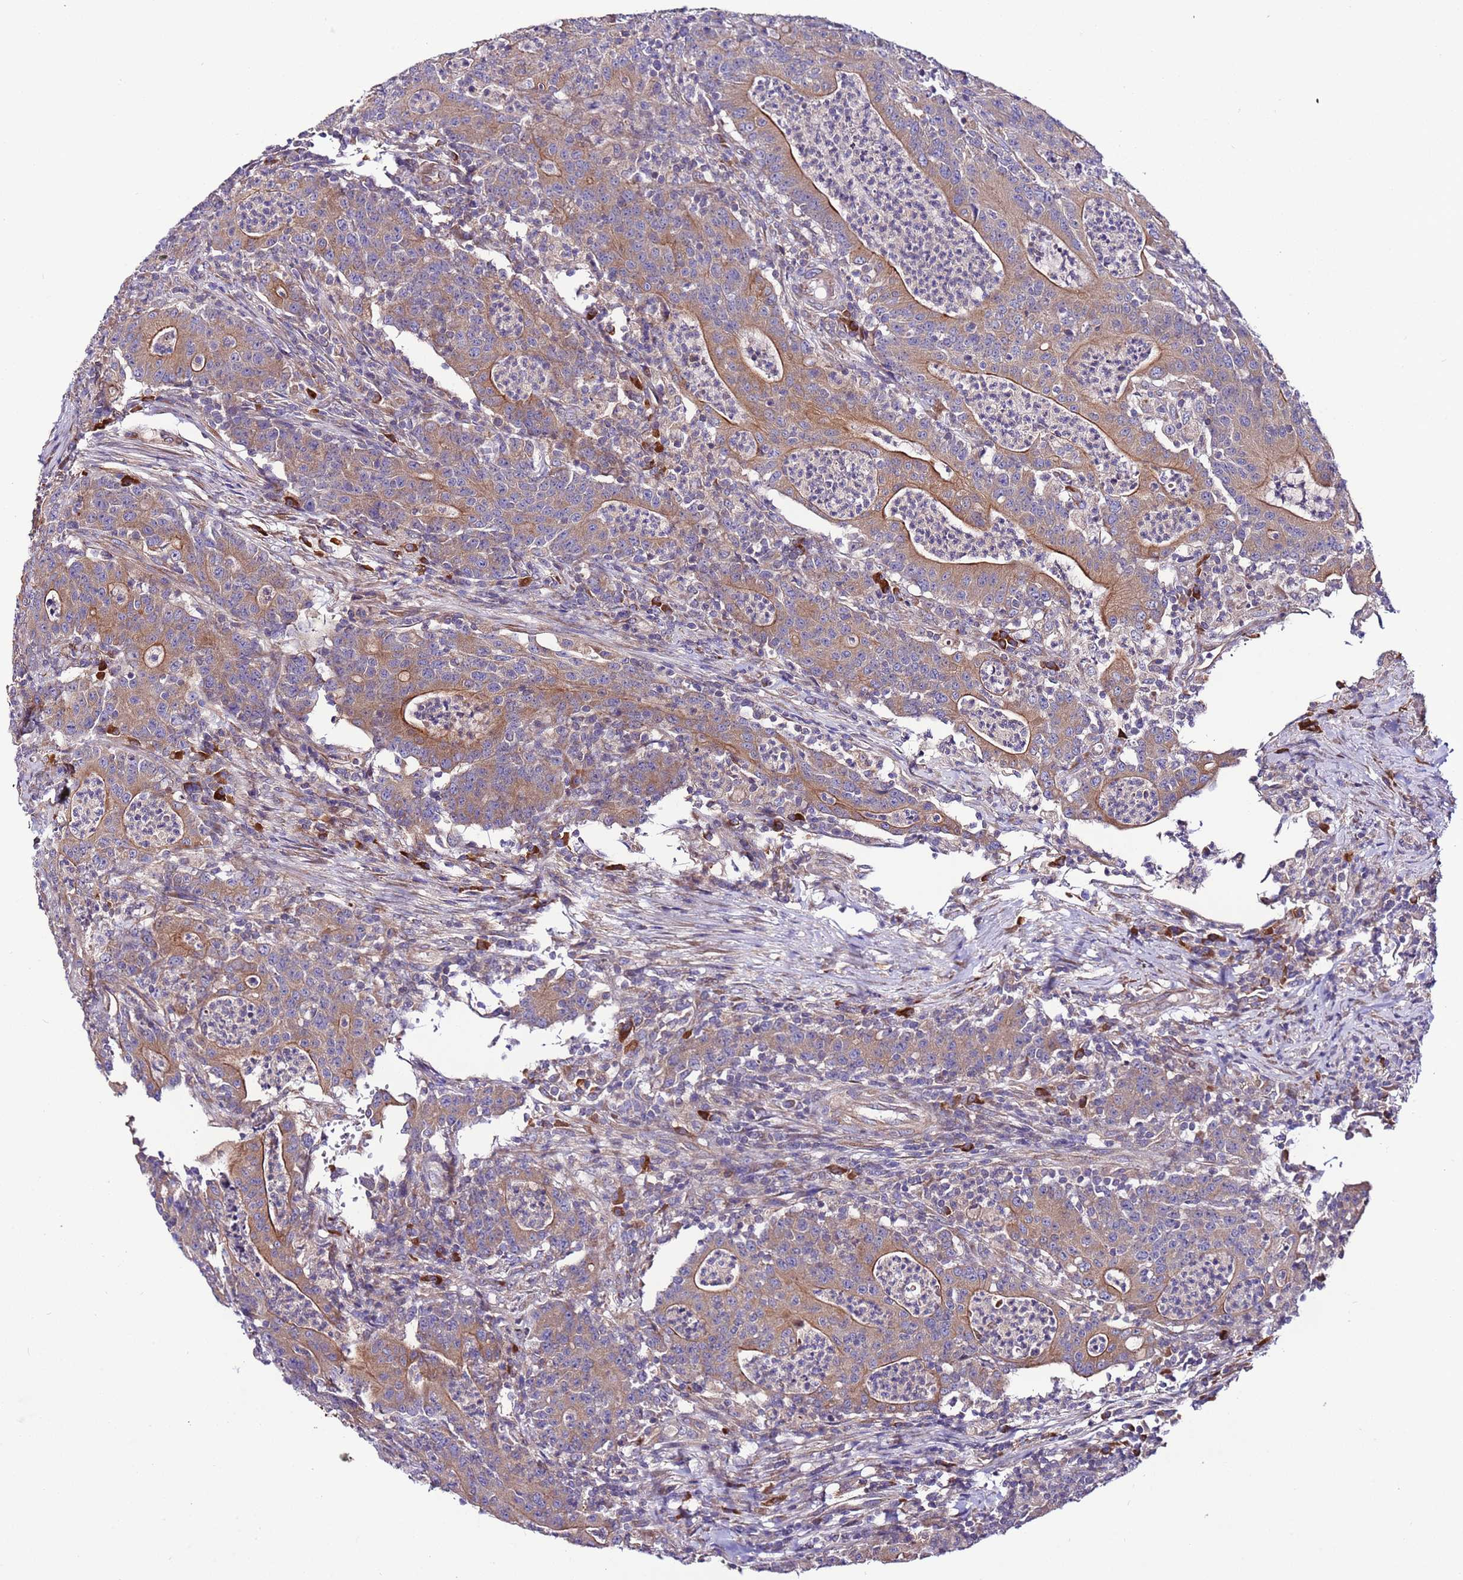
{"staining": {"intensity": "moderate", "quantity": "25%-75%", "location": "cytoplasmic/membranous"}, "tissue": "colorectal cancer", "cell_type": "Tumor cells", "image_type": "cancer", "snomed": [{"axis": "morphology", "description": "Adenocarcinoma, NOS"}, {"axis": "topography", "description": "Colon"}], "caption": "Brown immunohistochemical staining in colorectal cancer exhibits moderate cytoplasmic/membranous expression in approximately 25%-75% of tumor cells.", "gene": "SPCS1", "patient": {"sex": "male", "age": 83}}